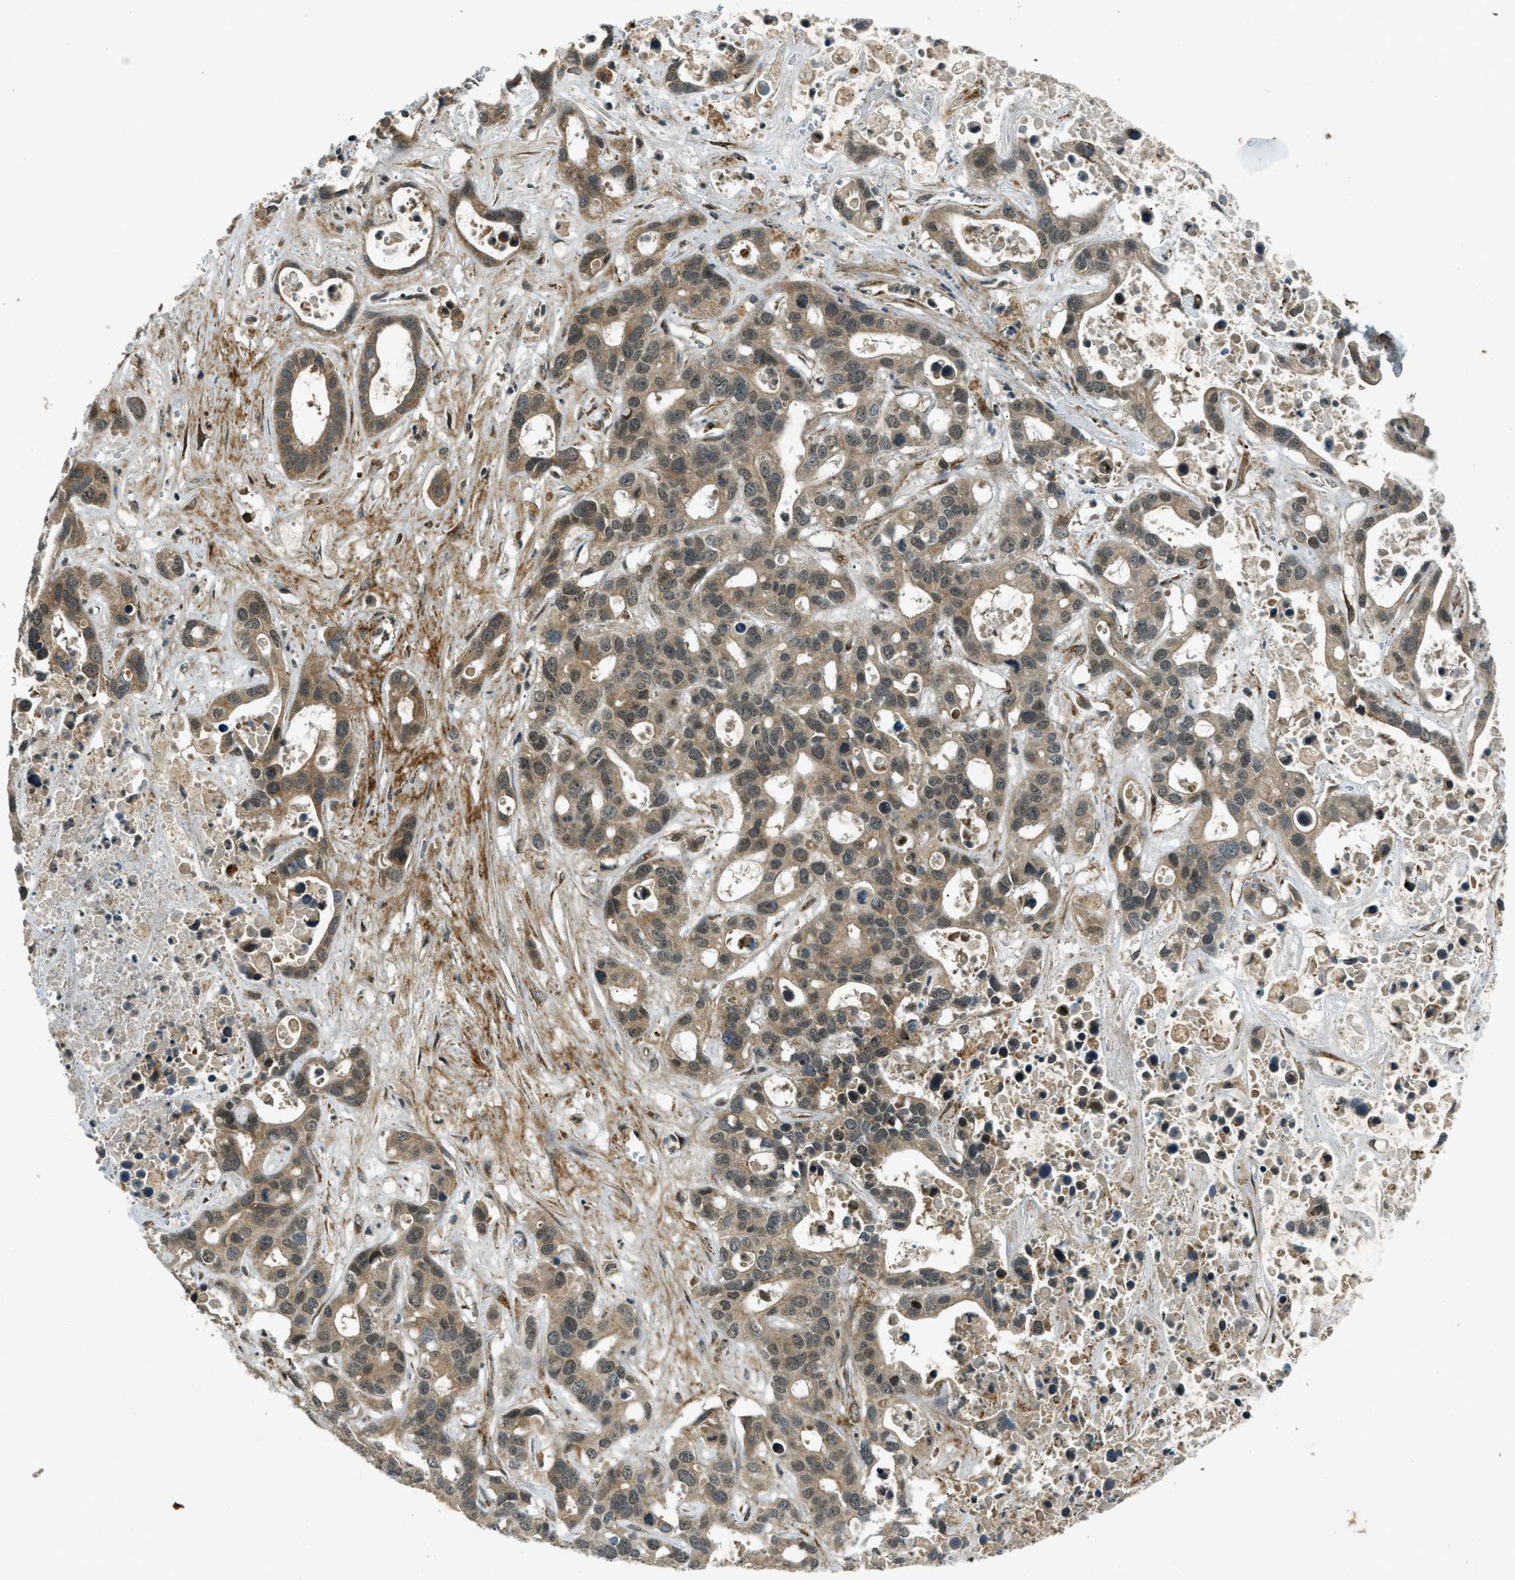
{"staining": {"intensity": "moderate", "quantity": ">75%", "location": "cytoplasmic/membranous"}, "tissue": "liver cancer", "cell_type": "Tumor cells", "image_type": "cancer", "snomed": [{"axis": "morphology", "description": "Cholangiocarcinoma"}, {"axis": "topography", "description": "Liver"}], "caption": "This photomicrograph displays liver cholangiocarcinoma stained with immunohistochemistry (IHC) to label a protein in brown. The cytoplasmic/membranous of tumor cells show moderate positivity for the protein. Nuclei are counter-stained blue.", "gene": "EIF2AK3", "patient": {"sex": "female", "age": 65}}